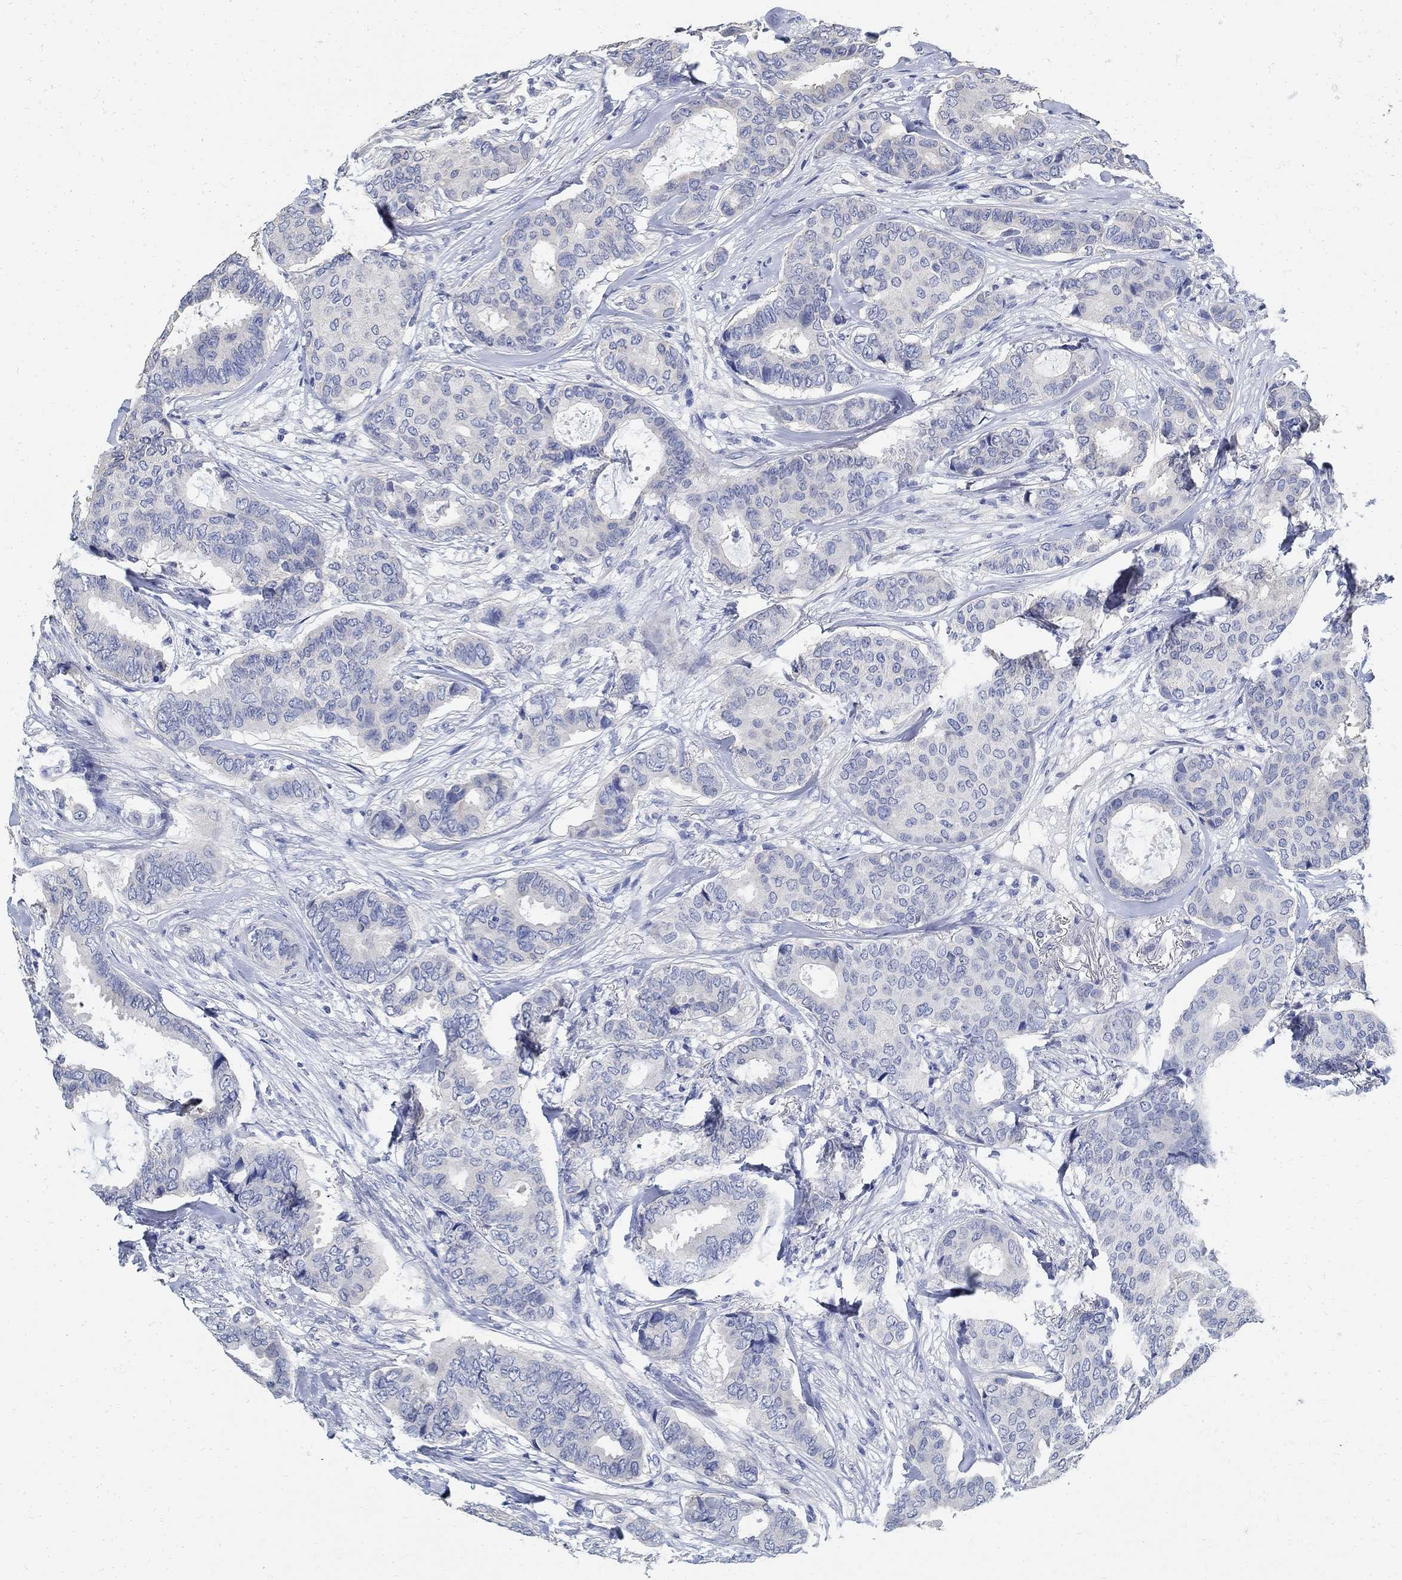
{"staining": {"intensity": "negative", "quantity": "none", "location": "none"}, "tissue": "breast cancer", "cell_type": "Tumor cells", "image_type": "cancer", "snomed": [{"axis": "morphology", "description": "Duct carcinoma"}, {"axis": "topography", "description": "Breast"}], "caption": "Tumor cells show no significant protein staining in breast cancer (infiltrating ductal carcinoma).", "gene": "PRX", "patient": {"sex": "female", "age": 75}}